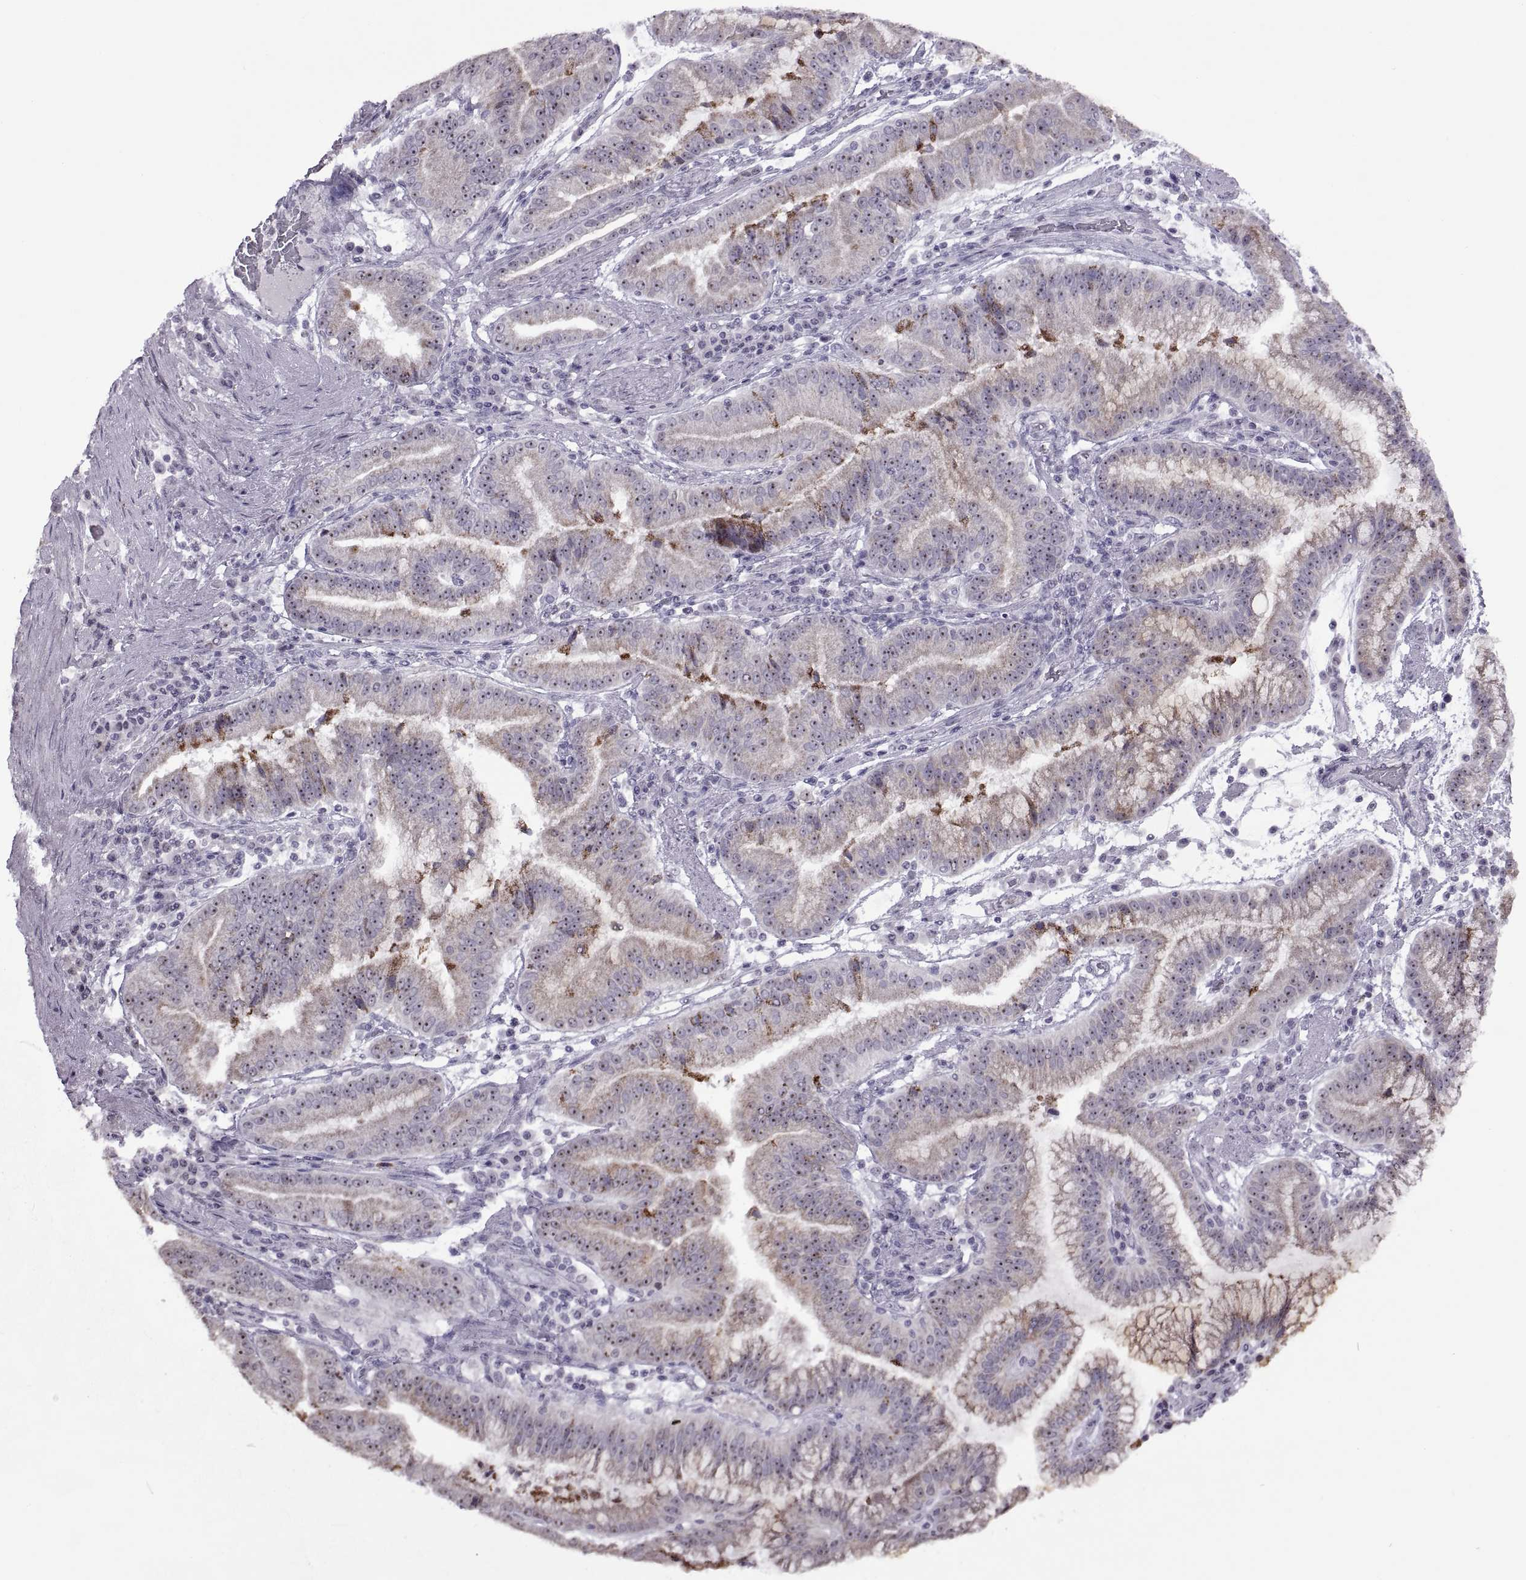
{"staining": {"intensity": "strong", "quantity": "25%-75%", "location": "cytoplasmic/membranous"}, "tissue": "stomach cancer", "cell_type": "Tumor cells", "image_type": "cancer", "snomed": [{"axis": "morphology", "description": "Adenocarcinoma, NOS"}, {"axis": "topography", "description": "Stomach"}], "caption": "This micrograph shows immunohistochemistry (IHC) staining of adenocarcinoma (stomach), with high strong cytoplasmic/membranous positivity in about 25%-75% of tumor cells.", "gene": "ASIC2", "patient": {"sex": "male", "age": 83}}